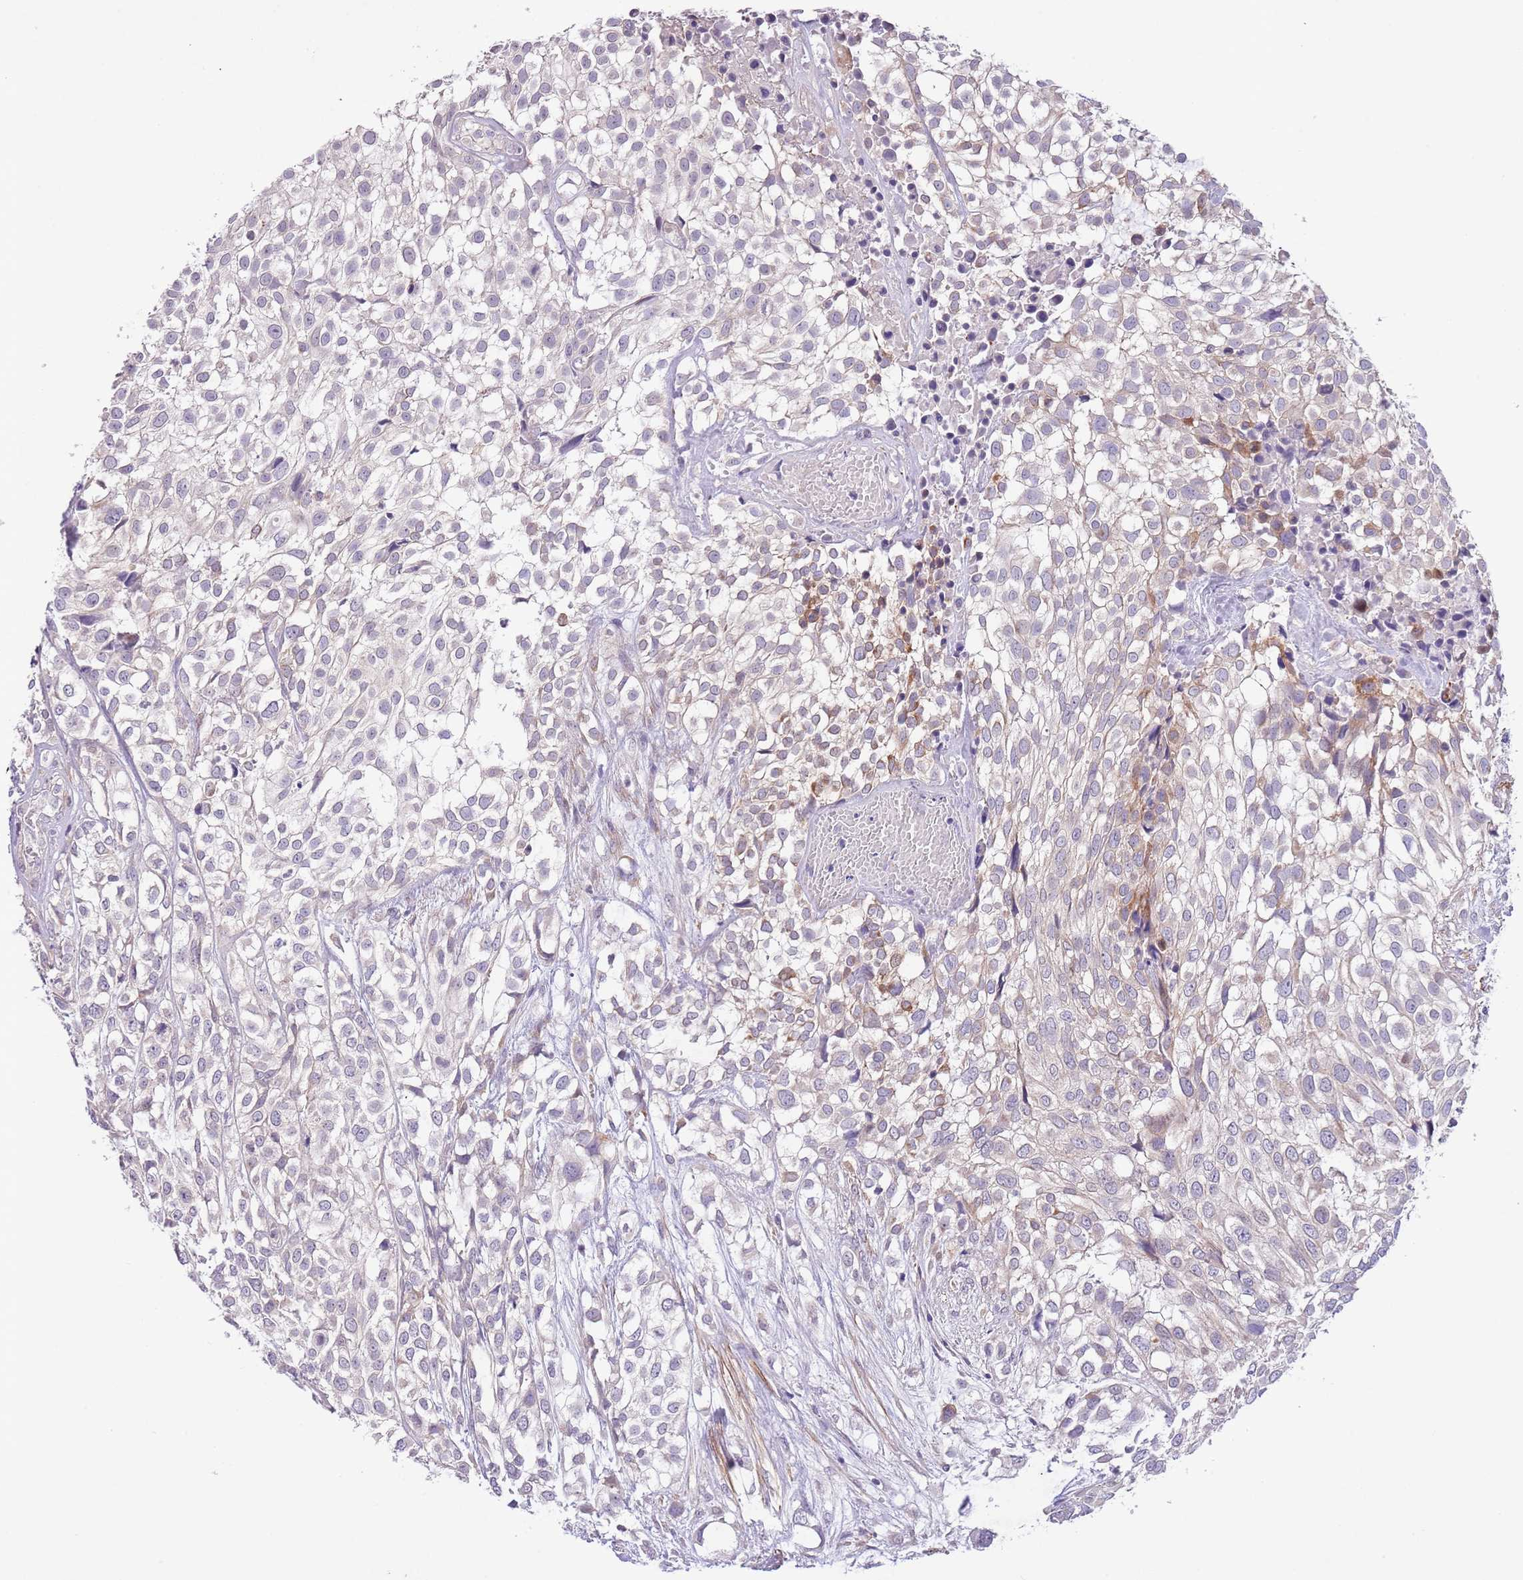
{"staining": {"intensity": "negative", "quantity": "none", "location": "none"}, "tissue": "urothelial cancer", "cell_type": "Tumor cells", "image_type": "cancer", "snomed": [{"axis": "morphology", "description": "Urothelial carcinoma, High grade"}, {"axis": "topography", "description": "Urinary bladder"}], "caption": "A high-resolution photomicrograph shows IHC staining of urothelial cancer, which exhibits no significant expression in tumor cells.", "gene": "ZNF658", "patient": {"sex": "male", "age": 56}}